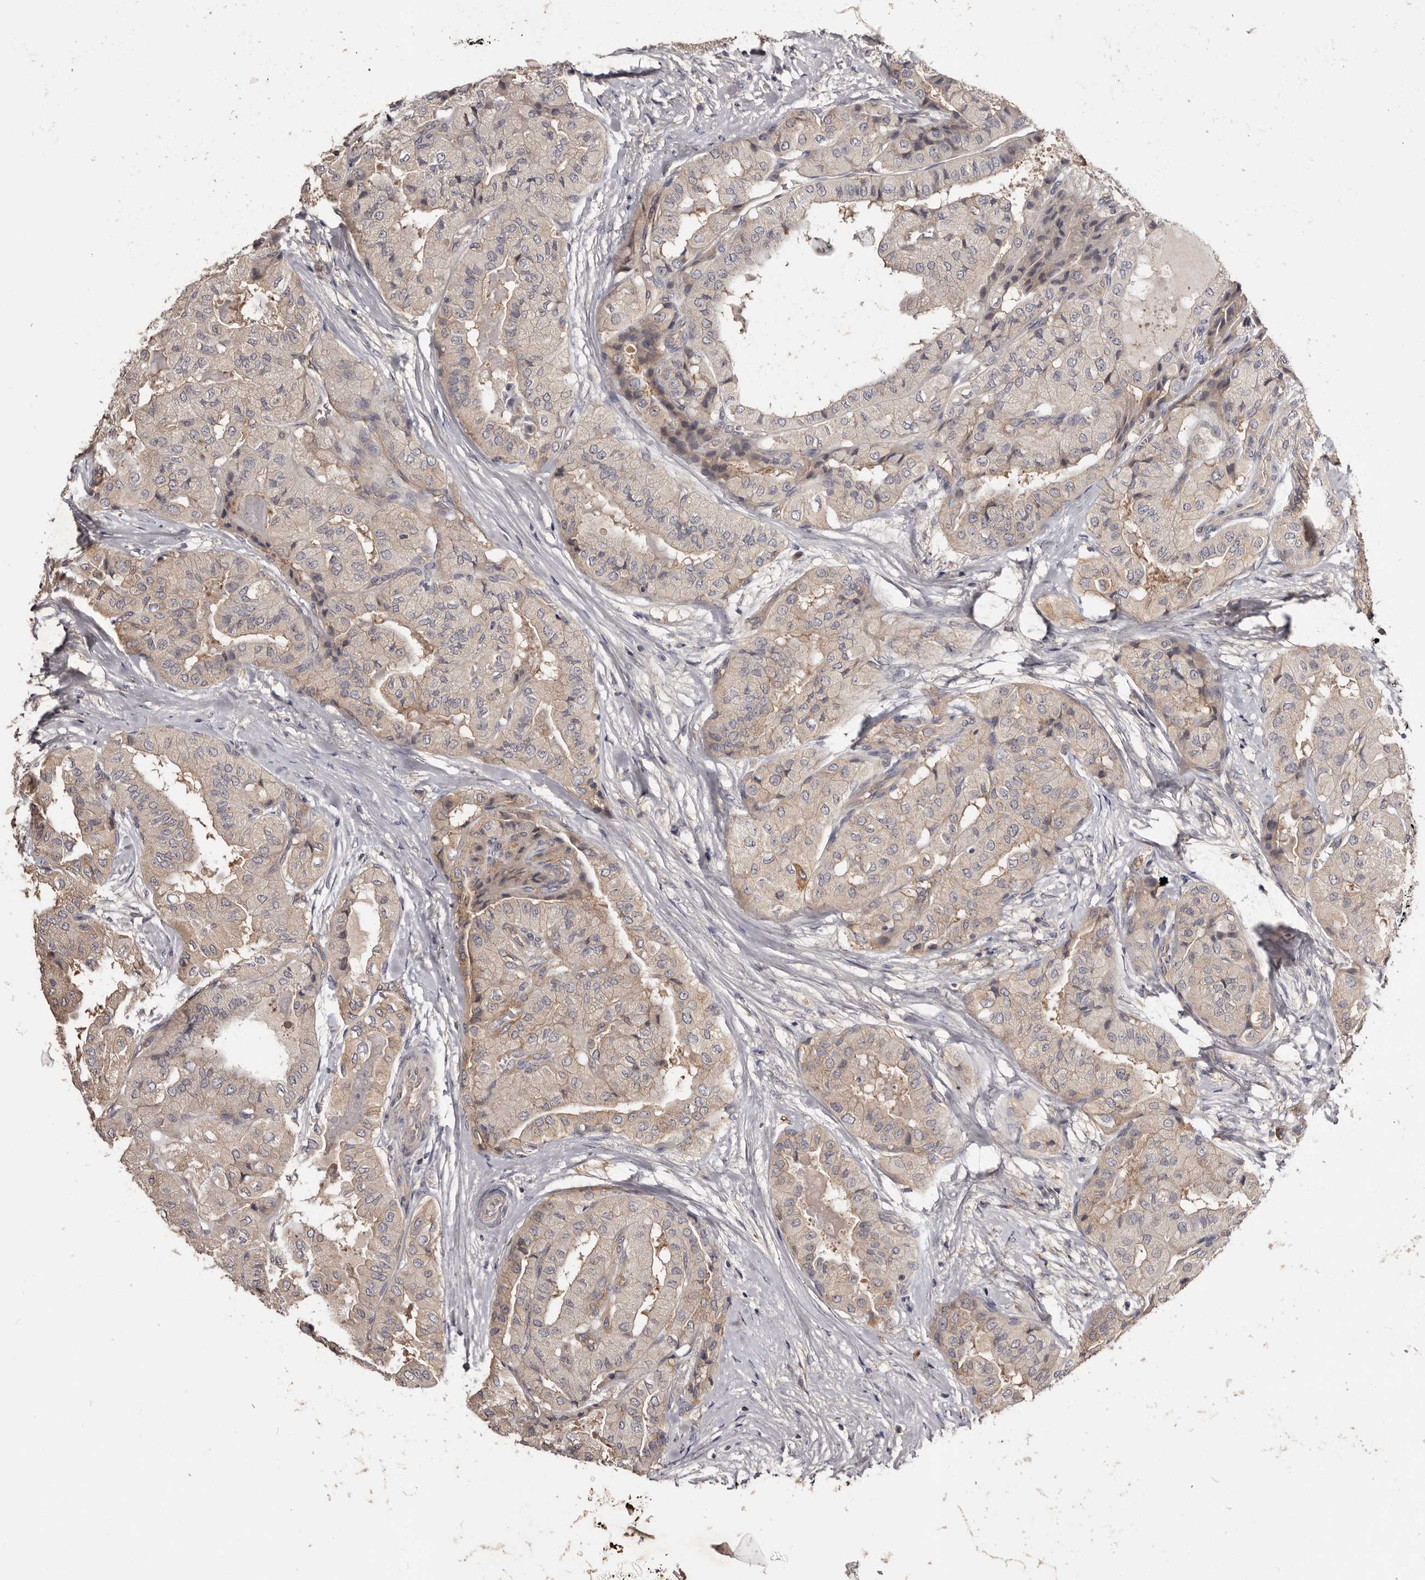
{"staining": {"intensity": "weak", "quantity": "25%-75%", "location": "cytoplasmic/membranous"}, "tissue": "thyroid cancer", "cell_type": "Tumor cells", "image_type": "cancer", "snomed": [{"axis": "morphology", "description": "Papillary adenocarcinoma, NOS"}, {"axis": "topography", "description": "Thyroid gland"}], "caption": "About 25%-75% of tumor cells in thyroid cancer (papillary adenocarcinoma) exhibit weak cytoplasmic/membranous protein staining as visualized by brown immunohistochemical staining.", "gene": "LTV1", "patient": {"sex": "female", "age": 59}}